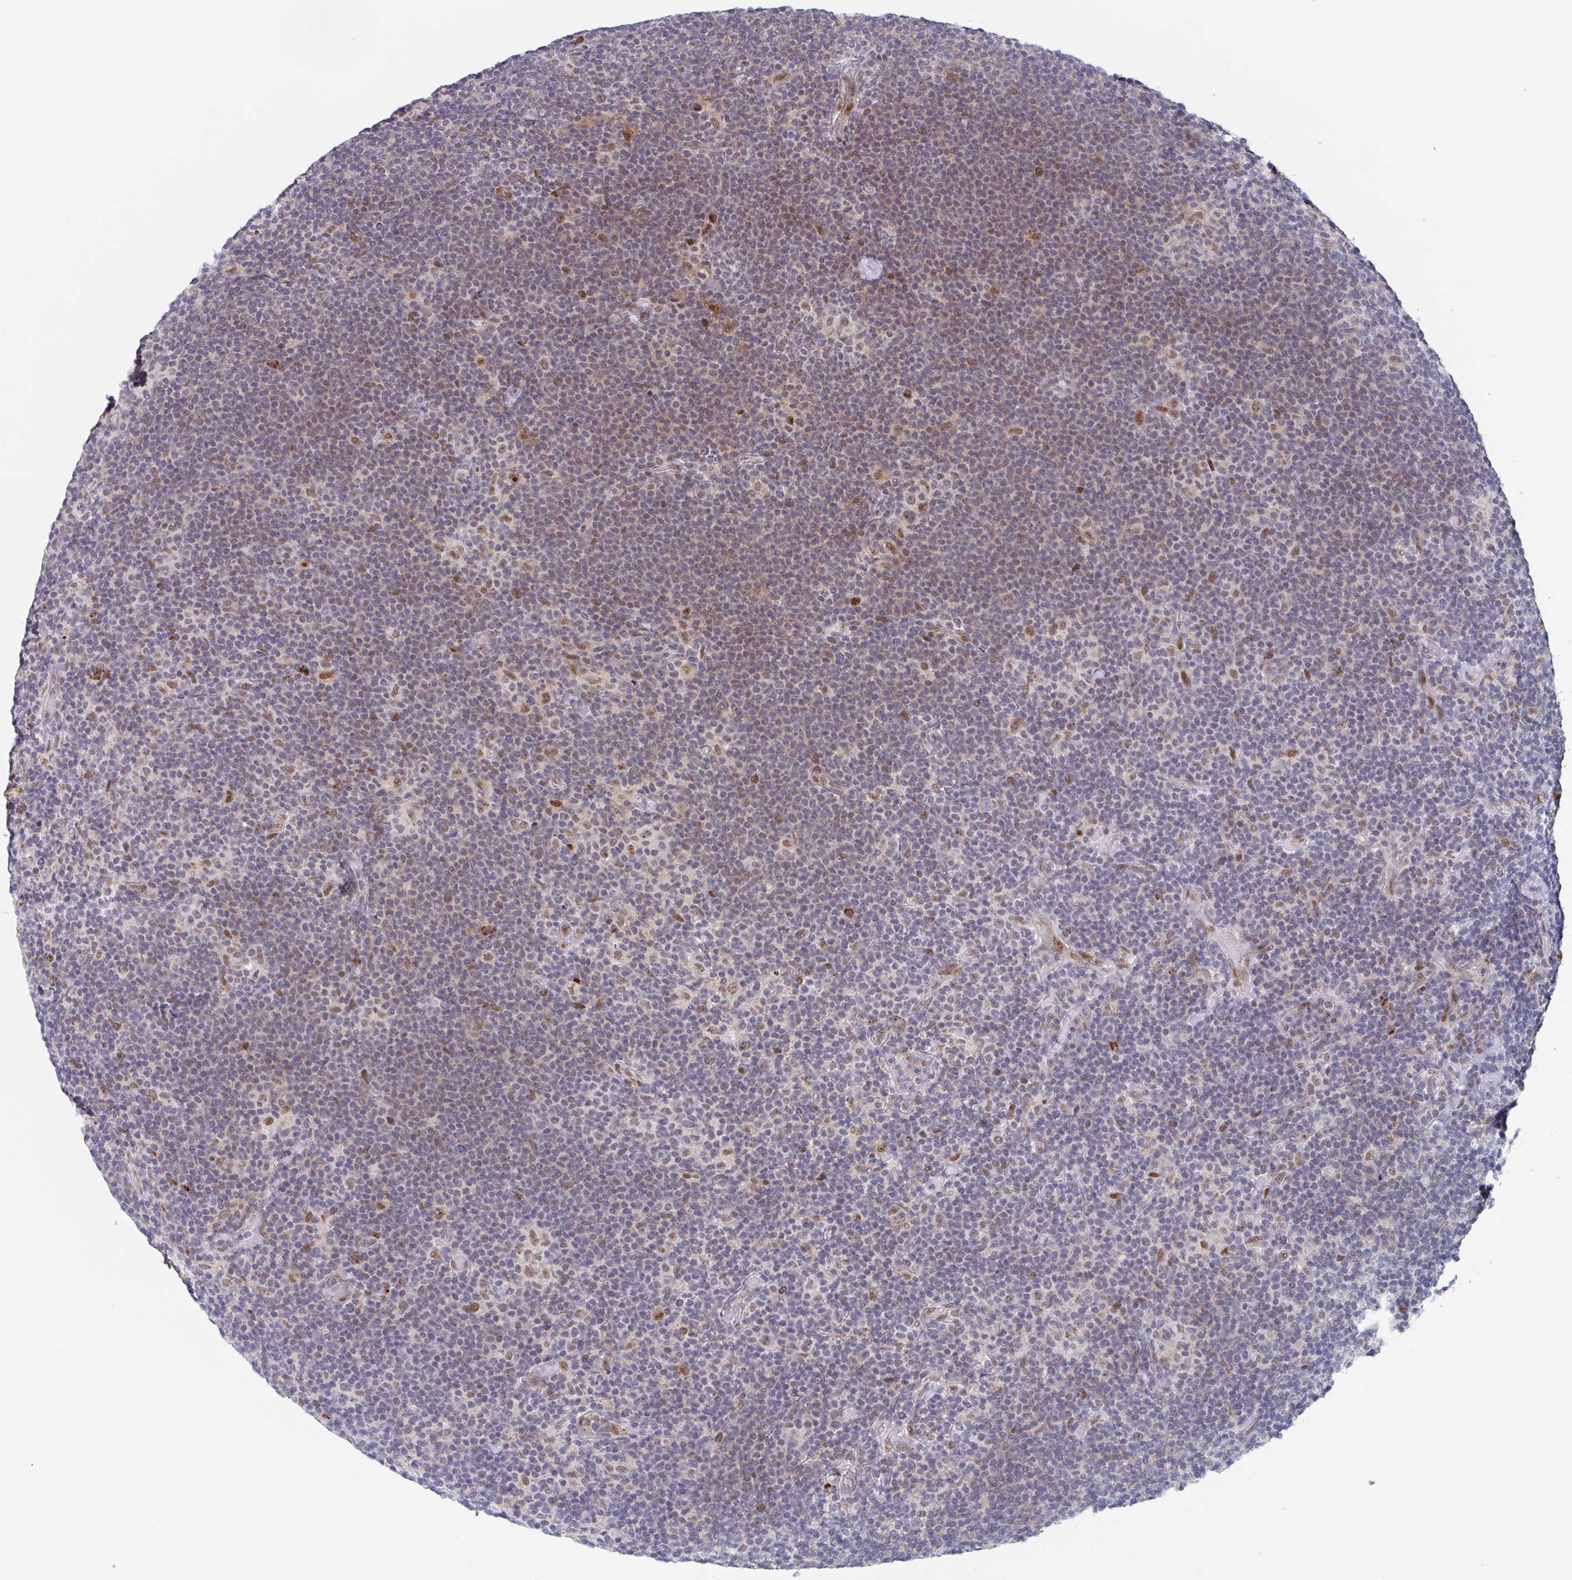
{"staining": {"intensity": "moderate", "quantity": ">75%", "location": "nuclear"}, "tissue": "lymphoma", "cell_type": "Tumor cells", "image_type": "cancer", "snomed": [{"axis": "morphology", "description": "Hodgkin's disease, NOS"}, {"axis": "topography", "description": "Lymph node"}], "caption": "Hodgkin's disease stained for a protein displays moderate nuclear positivity in tumor cells.", "gene": "RNF212", "patient": {"sex": "female", "age": 57}}